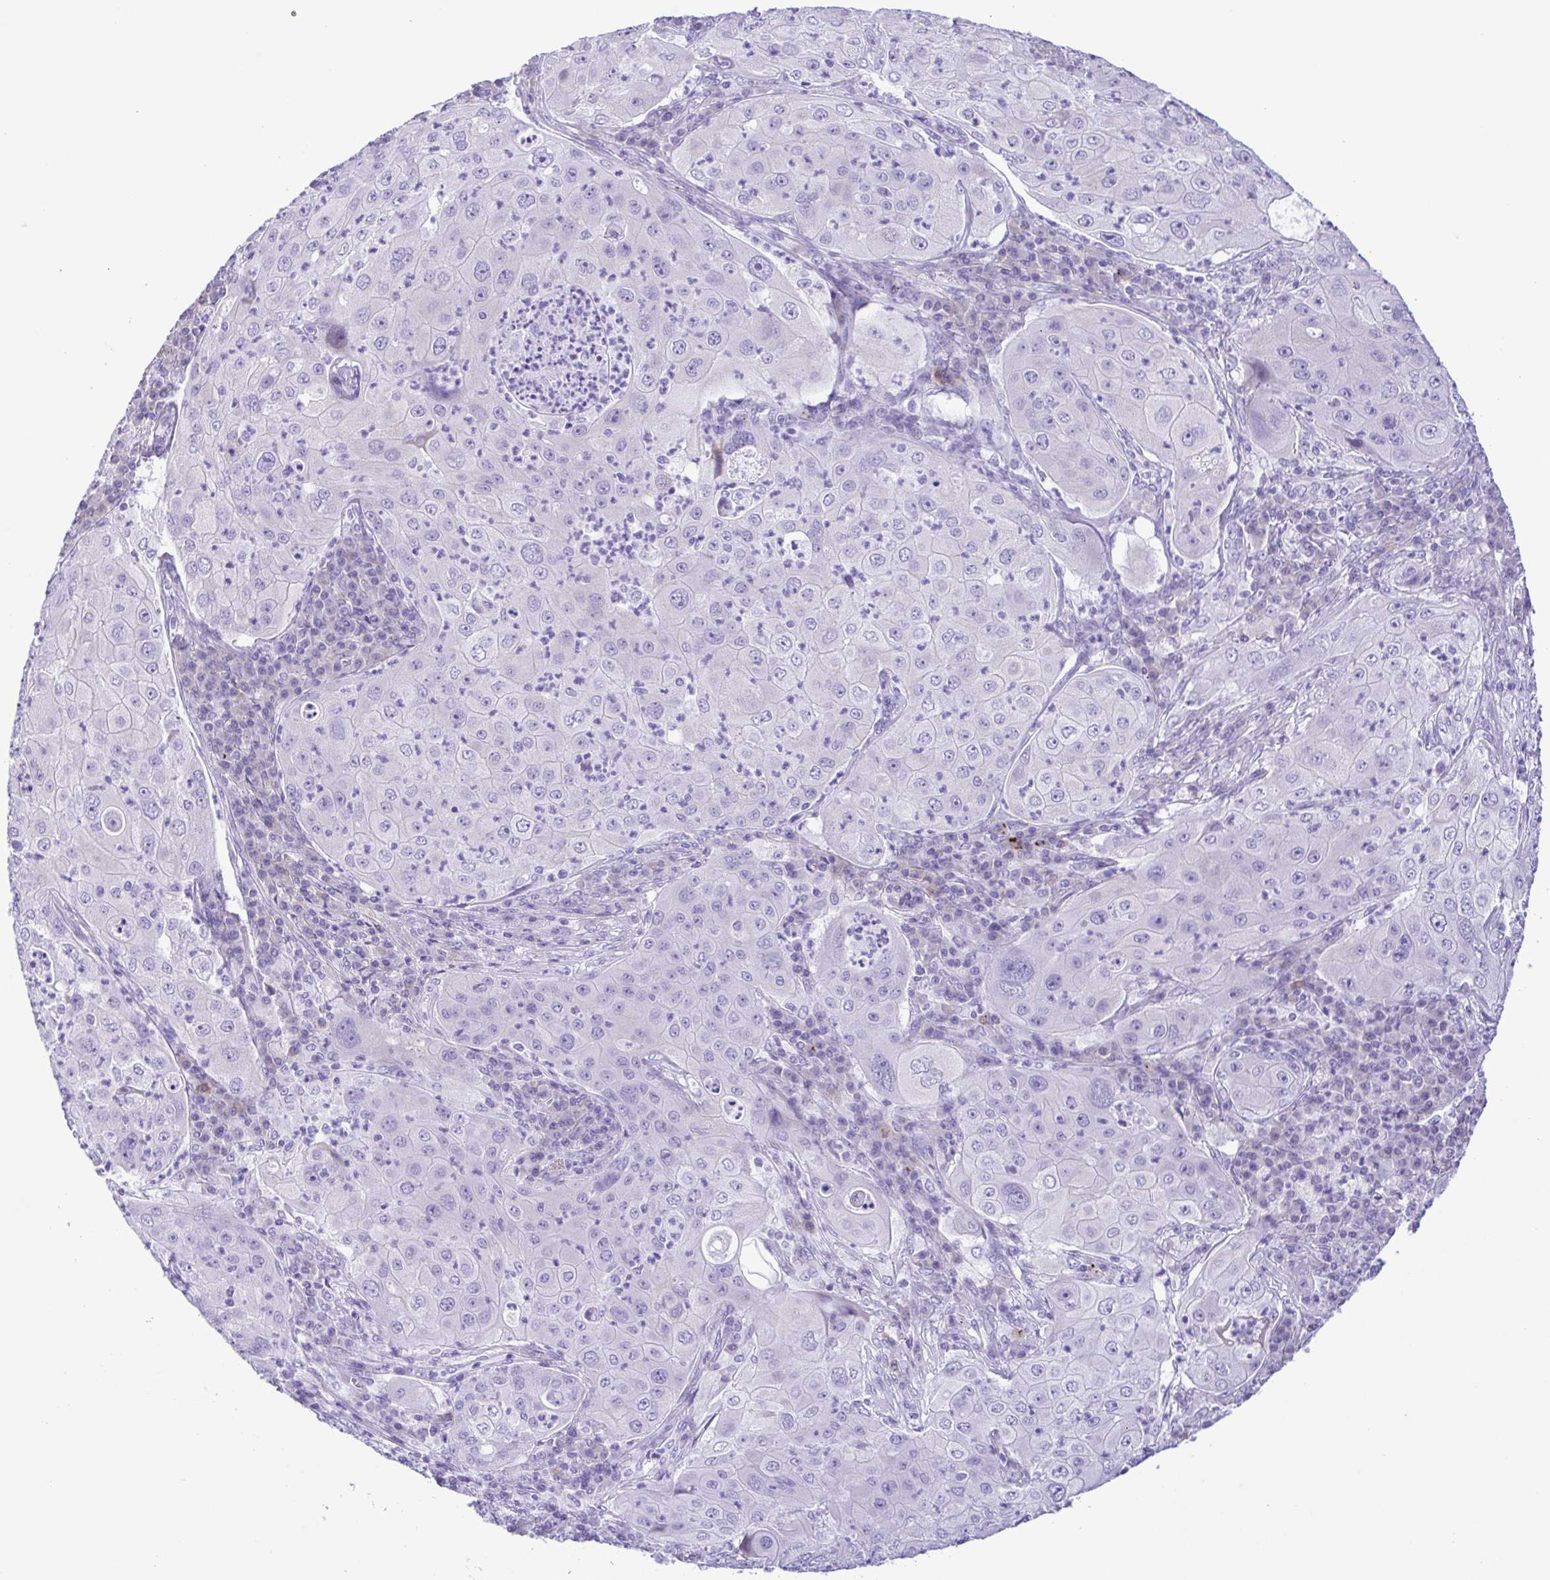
{"staining": {"intensity": "negative", "quantity": "none", "location": "none"}, "tissue": "lung cancer", "cell_type": "Tumor cells", "image_type": "cancer", "snomed": [{"axis": "morphology", "description": "Squamous cell carcinoma, NOS"}, {"axis": "topography", "description": "Lung"}], "caption": "IHC image of neoplastic tissue: human lung squamous cell carcinoma stained with DAB (3,3'-diaminobenzidine) demonstrates no significant protein positivity in tumor cells. (DAB IHC, high magnification).", "gene": "PAK3", "patient": {"sex": "female", "age": 59}}